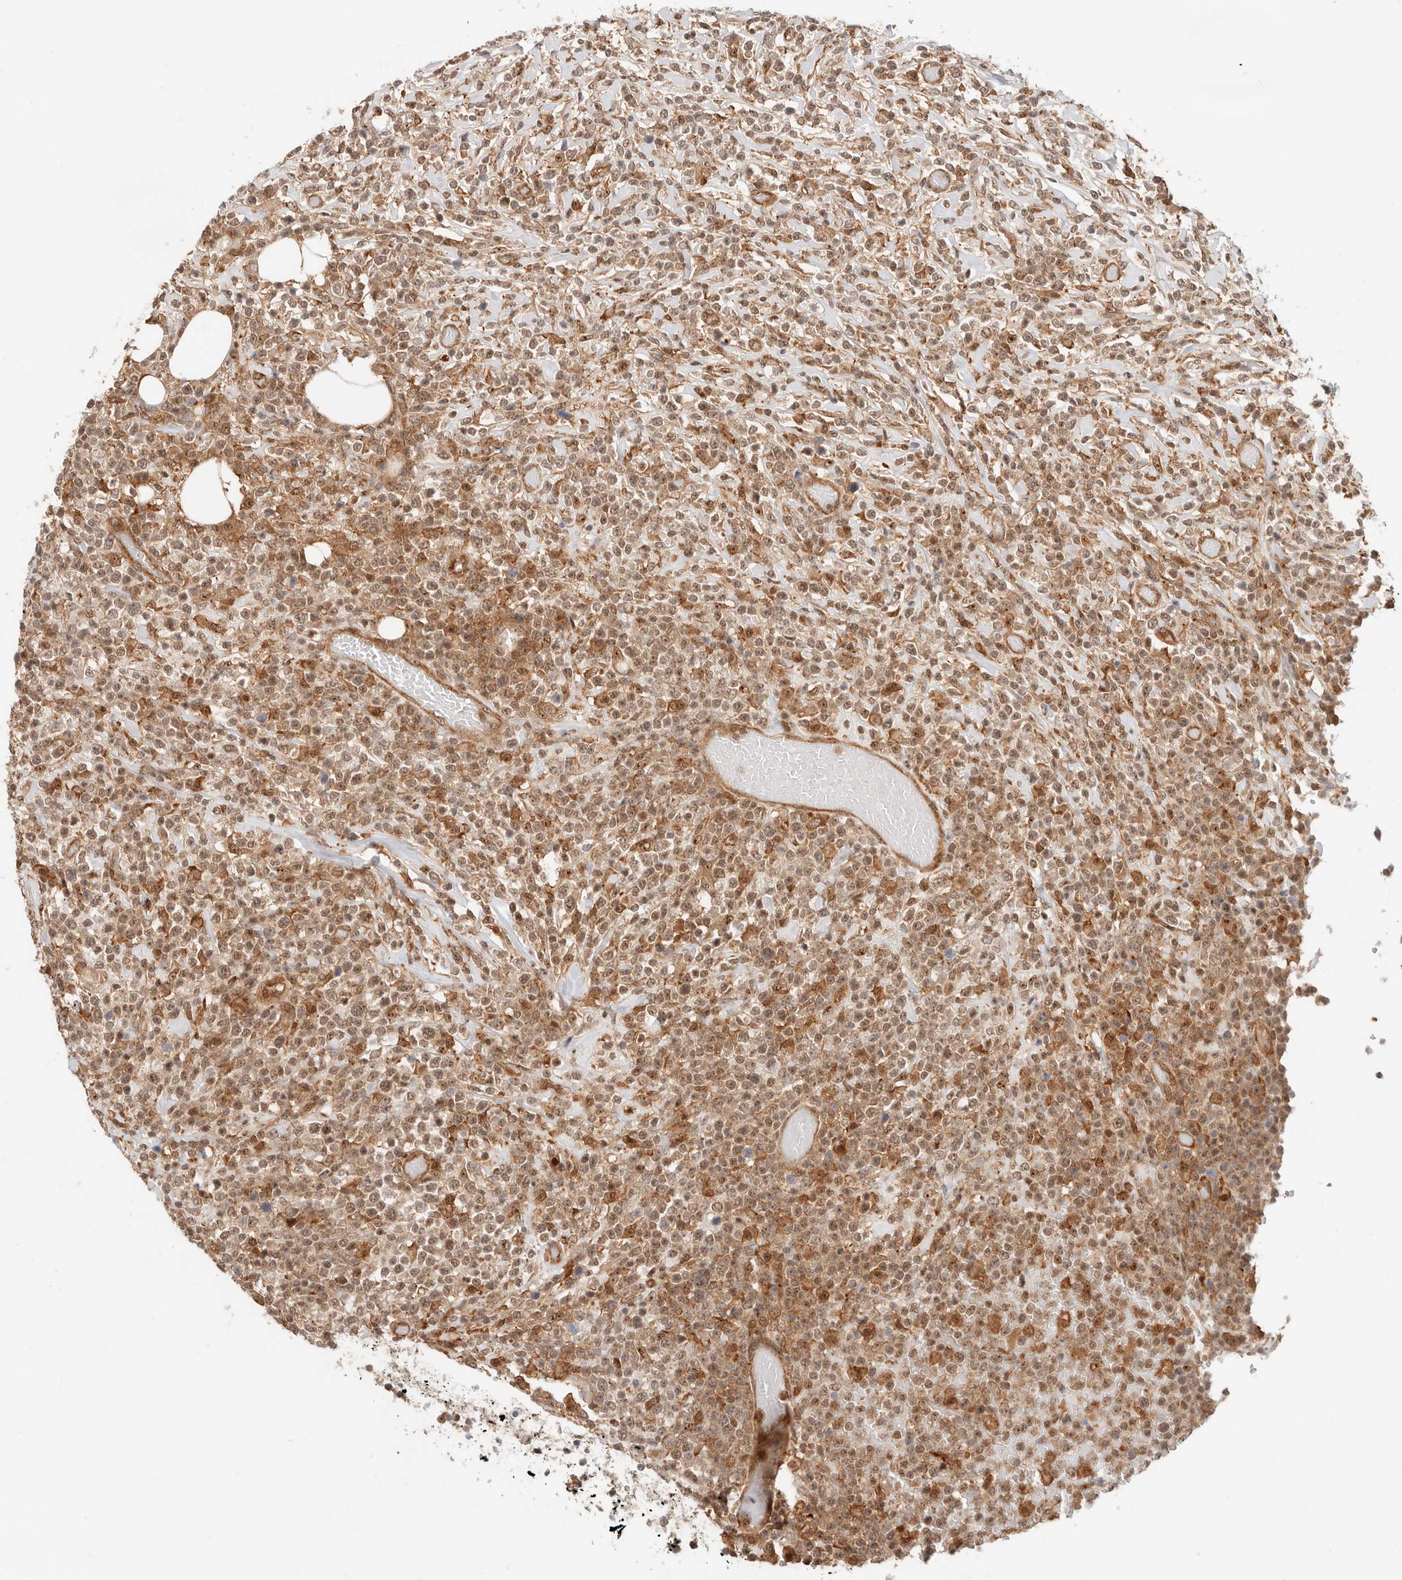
{"staining": {"intensity": "moderate", "quantity": ">75%", "location": "cytoplasmic/membranous,nuclear"}, "tissue": "lymphoma", "cell_type": "Tumor cells", "image_type": "cancer", "snomed": [{"axis": "morphology", "description": "Malignant lymphoma, non-Hodgkin's type, High grade"}, {"axis": "topography", "description": "Colon"}], "caption": "A high-resolution micrograph shows immunohistochemistry staining of lymphoma, which reveals moderate cytoplasmic/membranous and nuclear positivity in about >75% of tumor cells.", "gene": "HEXD", "patient": {"sex": "female", "age": 53}}